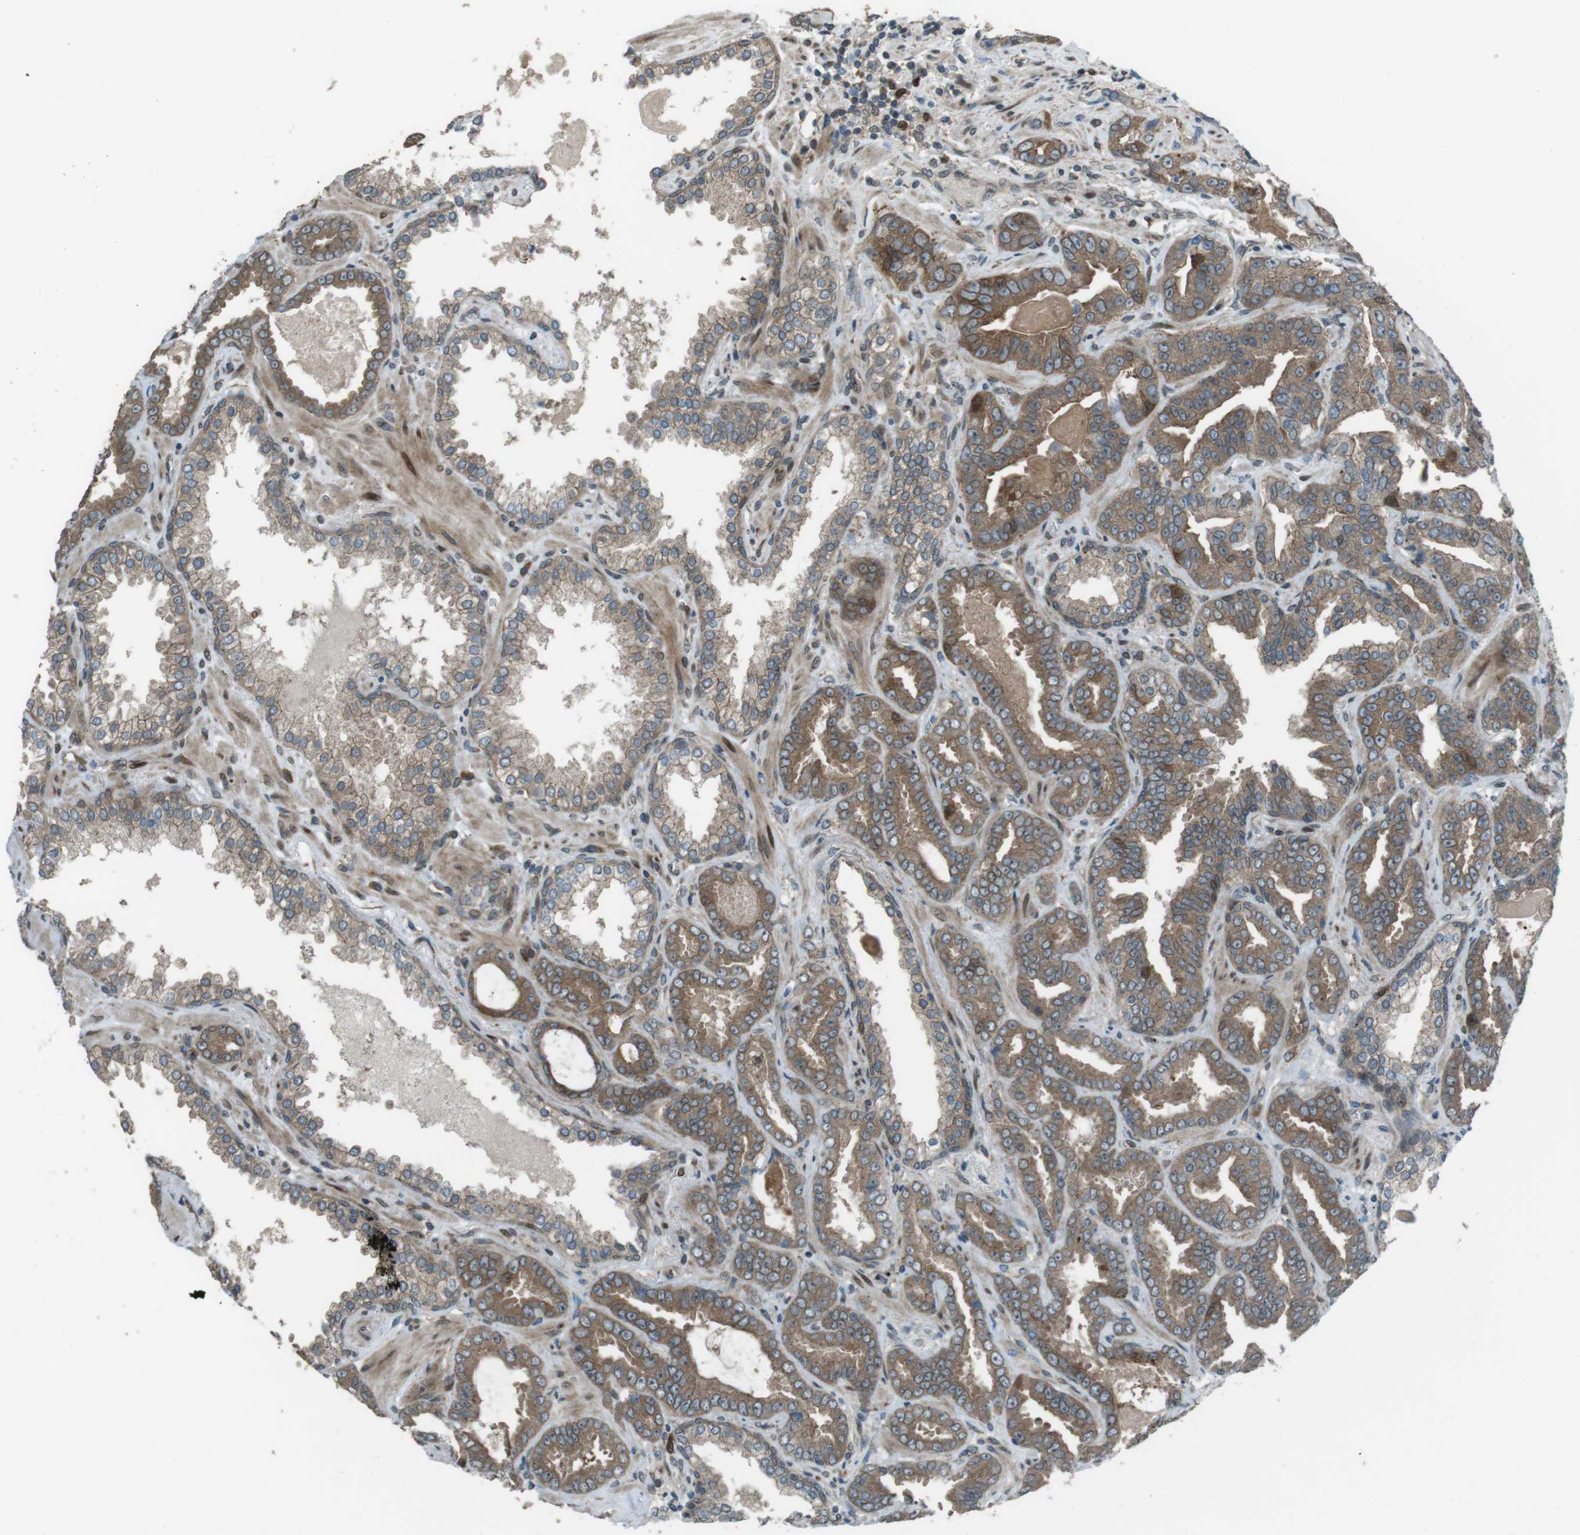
{"staining": {"intensity": "moderate", "quantity": ">75%", "location": "cytoplasmic/membranous"}, "tissue": "prostate cancer", "cell_type": "Tumor cells", "image_type": "cancer", "snomed": [{"axis": "morphology", "description": "Adenocarcinoma, Low grade"}, {"axis": "topography", "description": "Prostate"}], "caption": "Moderate cytoplasmic/membranous protein expression is identified in about >75% of tumor cells in prostate low-grade adenocarcinoma.", "gene": "ZNF330", "patient": {"sex": "male", "age": 60}}